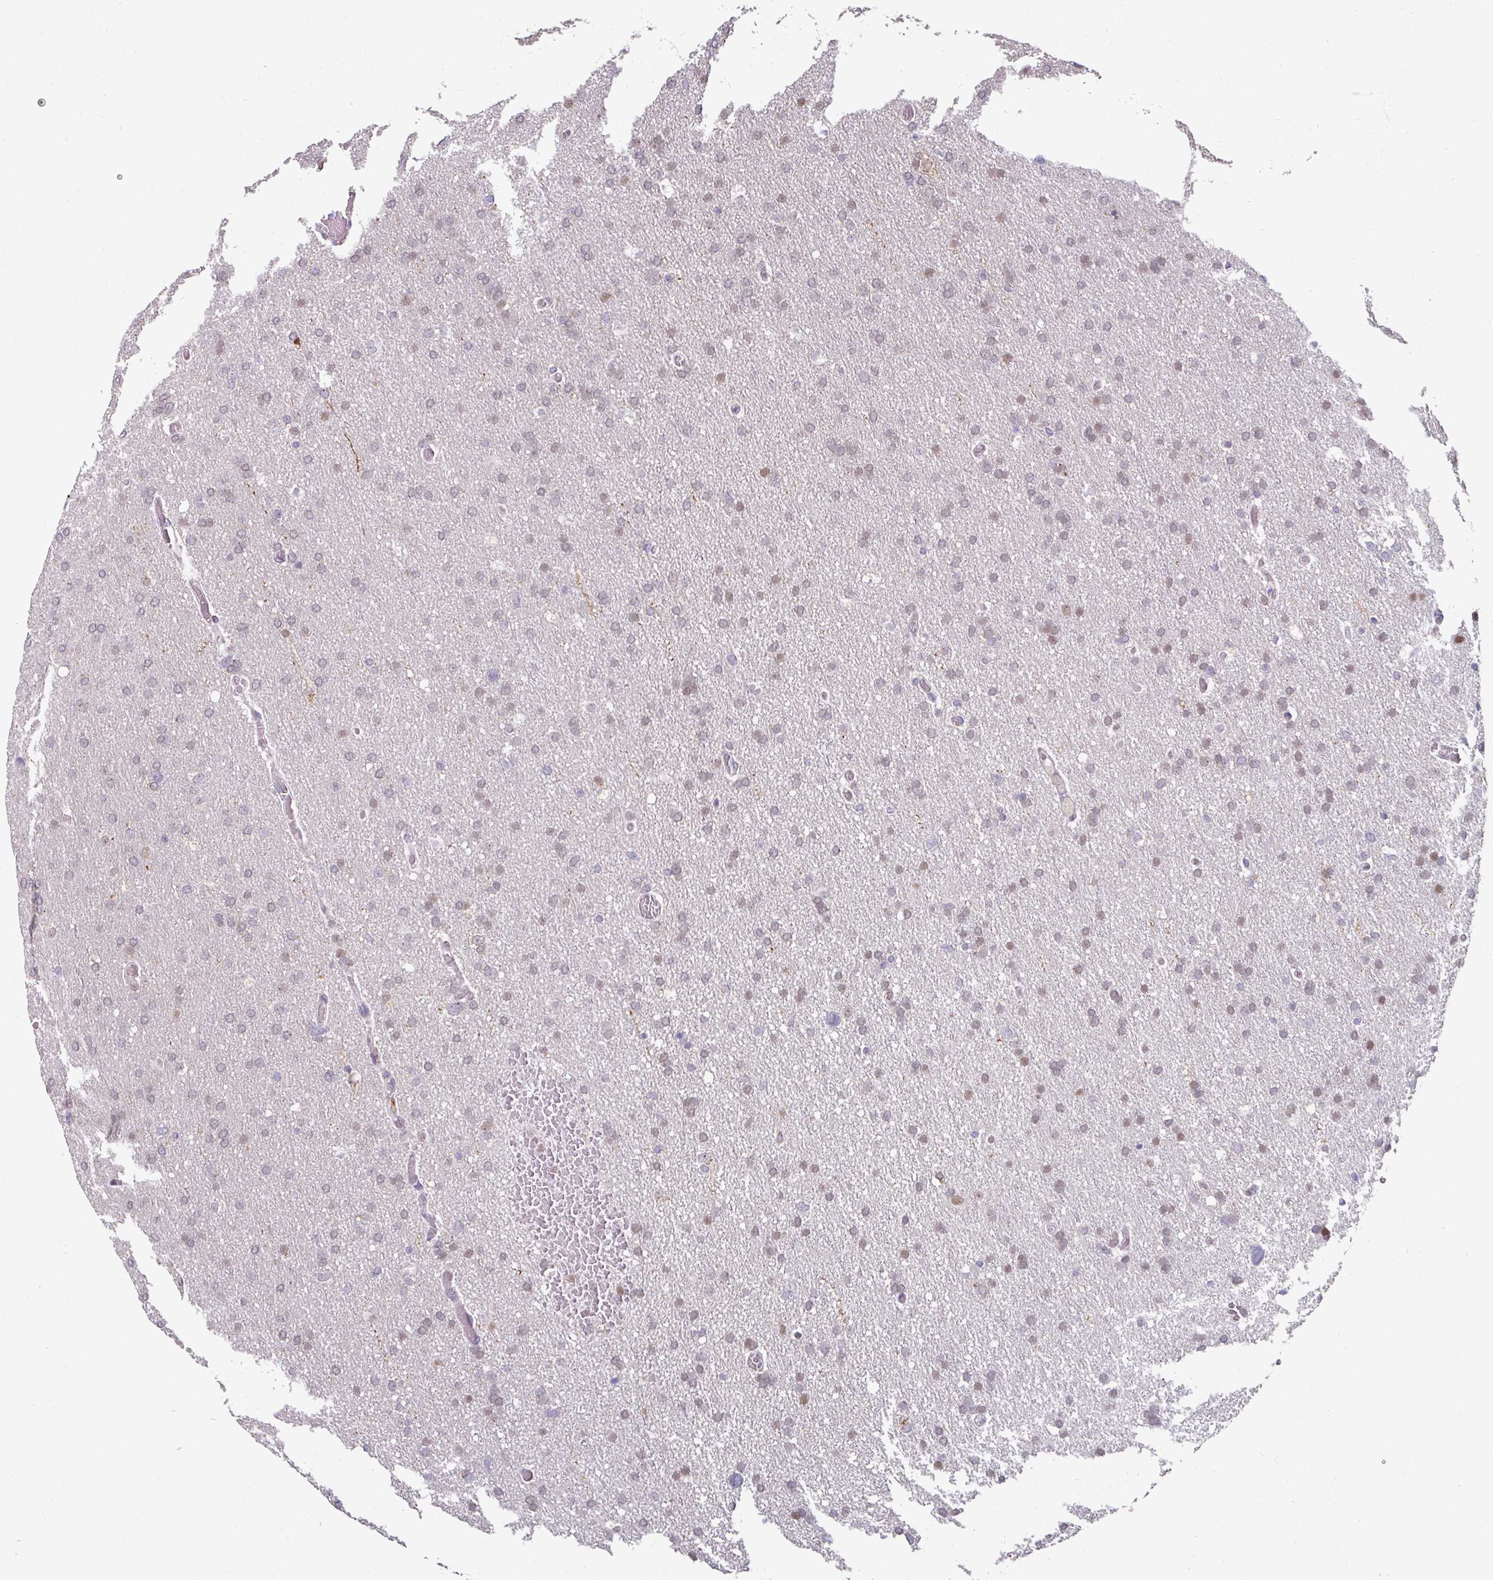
{"staining": {"intensity": "weak", "quantity": "<25%", "location": "nuclear"}, "tissue": "glioma", "cell_type": "Tumor cells", "image_type": "cancer", "snomed": [{"axis": "morphology", "description": "Glioma, malignant, High grade"}, {"axis": "topography", "description": "Cerebral cortex"}], "caption": "Histopathology image shows no protein staining in tumor cells of glioma tissue.", "gene": "SWSAP1", "patient": {"sex": "female", "age": 36}}